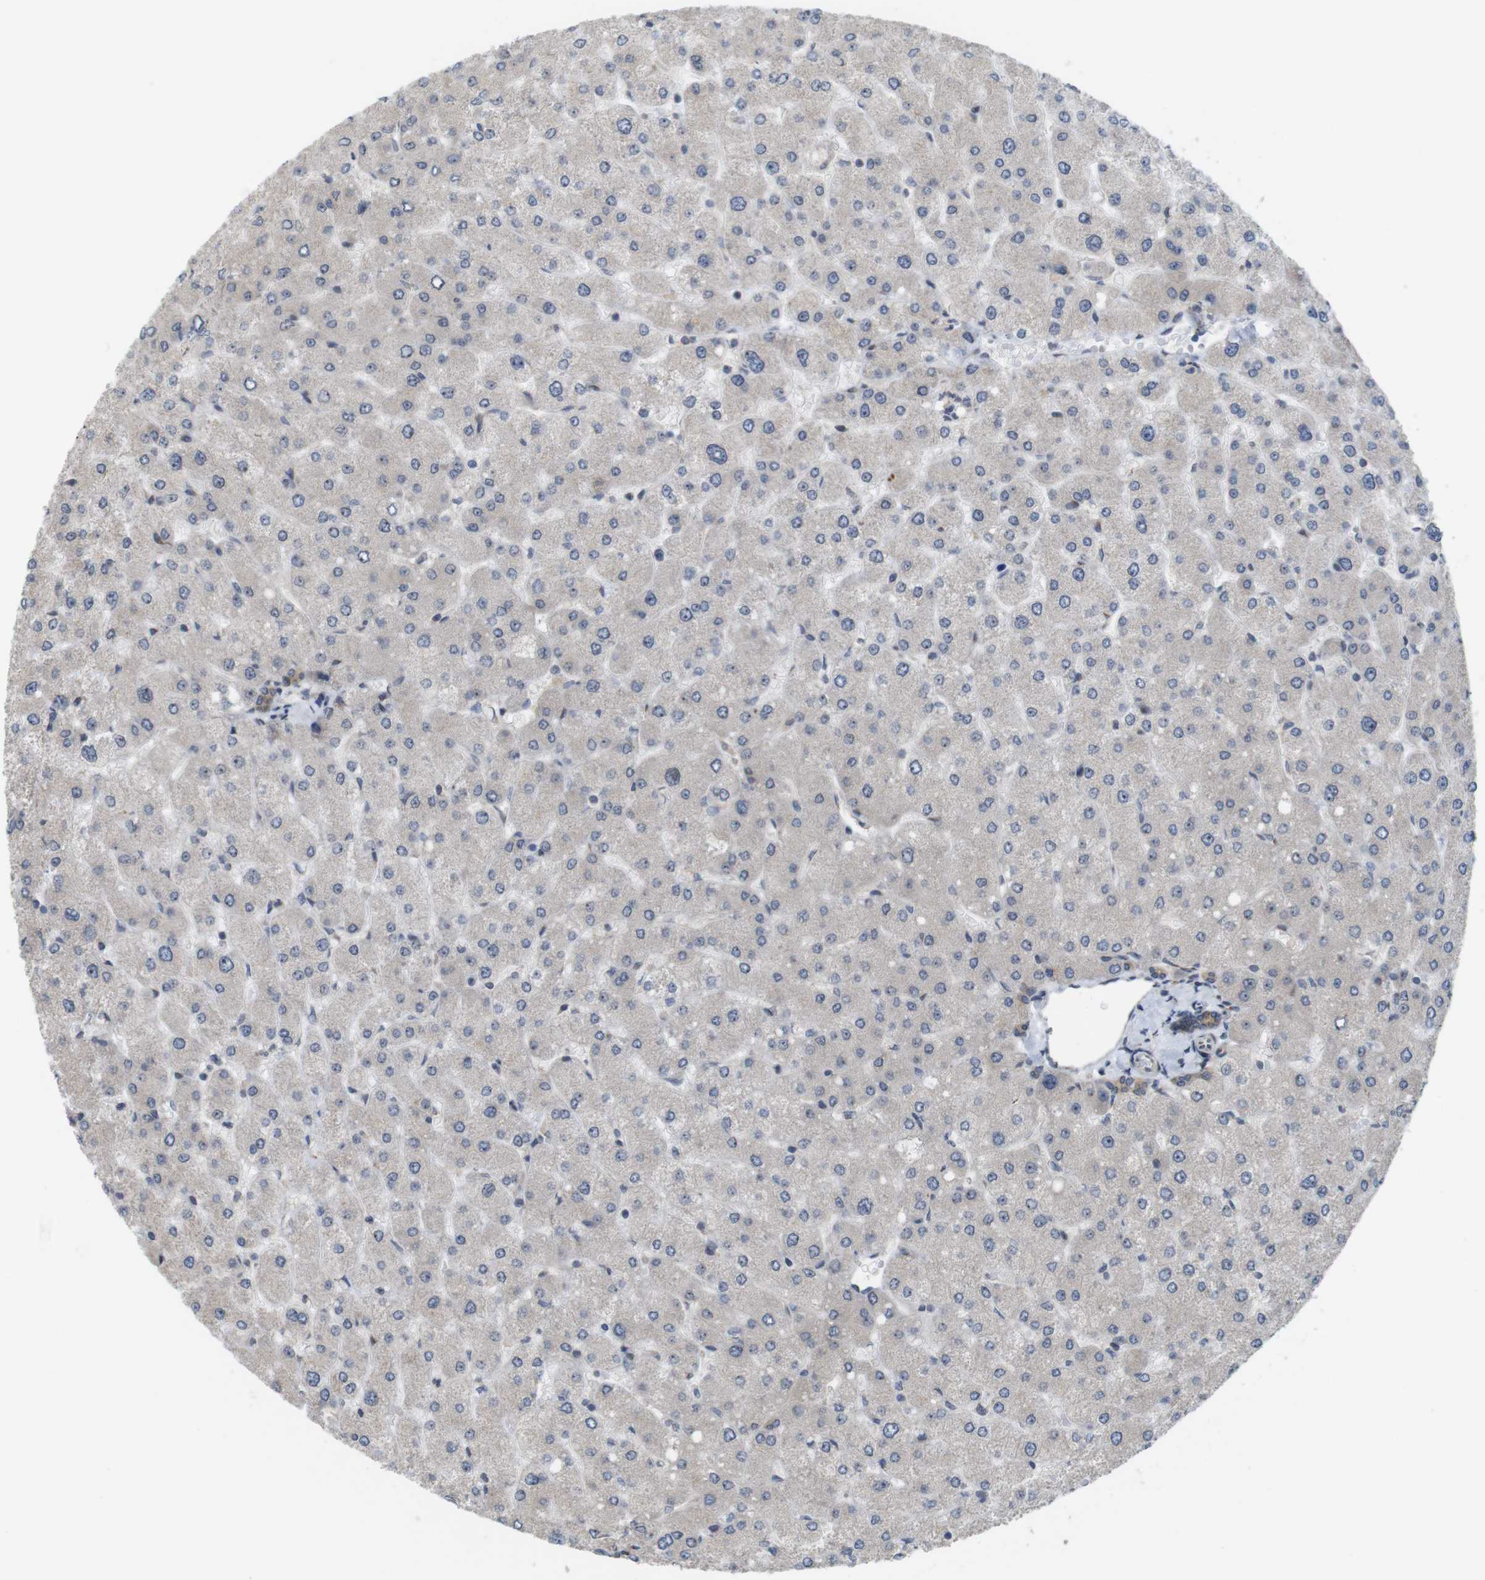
{"staining": {"intensity": "moderate", "quantity": ">75%", "location": "cytoplasmic/membranous"}, "tissue": "liver", "cell_type": "Cholangiocytes", "image_type": "normal", "snomed": [{"axis": "morphology", "description": "Normal tissue, NOS"}, {"axis": "topography", "description": "Liver"}], "caption": "Brown immunohistochemical staining in benign human liver displays moderate cytoplasmic/membranous staining in approximately >75% of cholangiocytes.", "gene": "EFCAB14", "patient": {"sex": "male", "age": 55}}